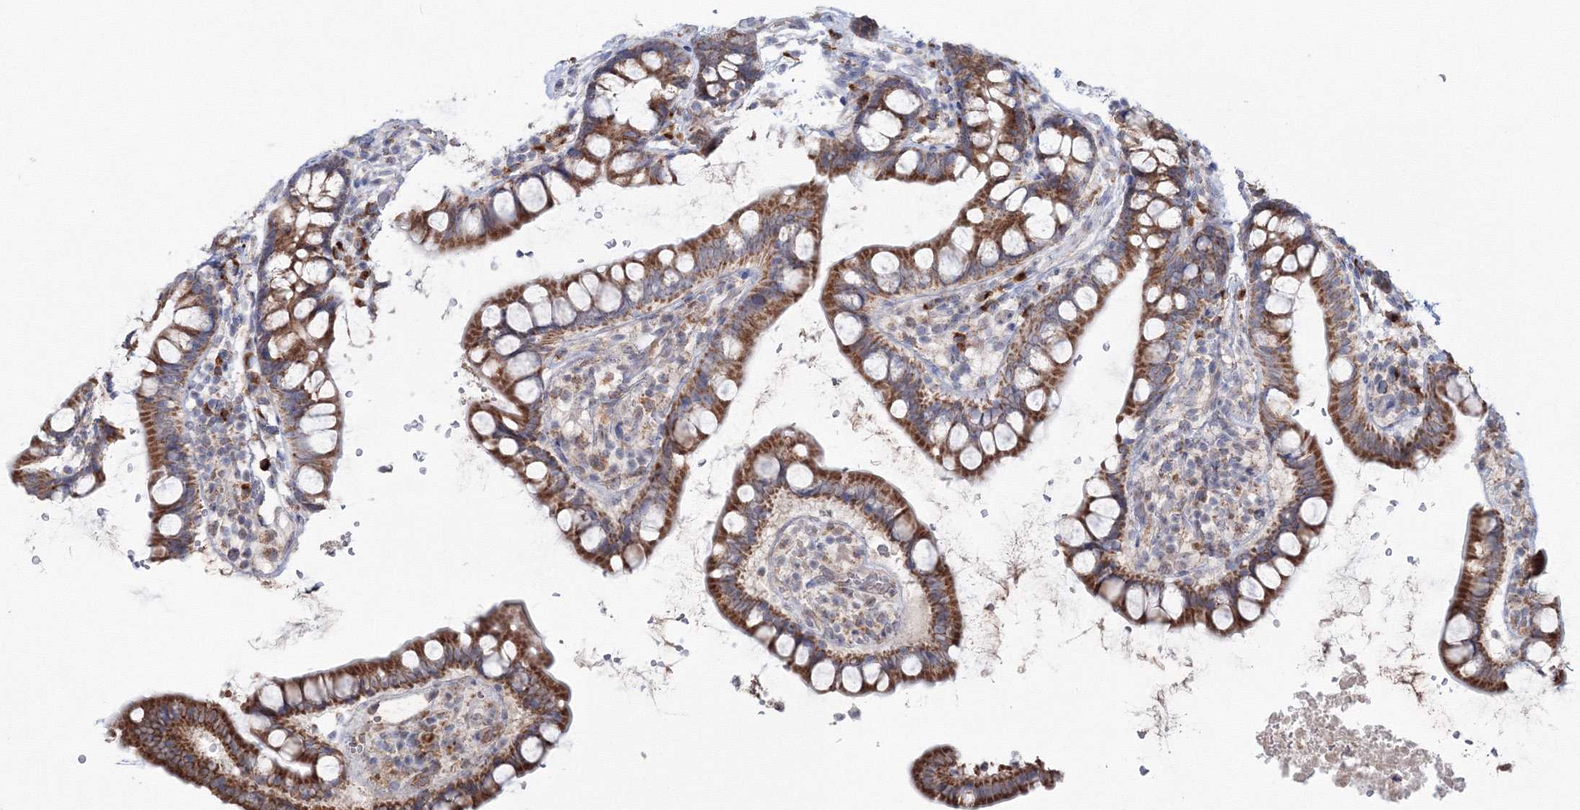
{"staining": {"intensity": "moderate", "quantity": ">75%", "location": "cytoplasmic/membranous"}, "tissue": "small intestine", "cell_type": "Glandular cells", "image_type": "normal", "snomed": [{"axis": "morphology", "description": "Normal tissue, NOS"}, {"axis": "topography", "description": "Smooth muscle"}, {"axis": "topography", "description": "Small intestine"}], "caption": "Protein expression analysis of benign human small intestine reveals moderate cytoplasmic/membranous positivity in about >75% of glandular cells.", "gene": "PEX13", "patient": {"sex": "female", "age": 84}}